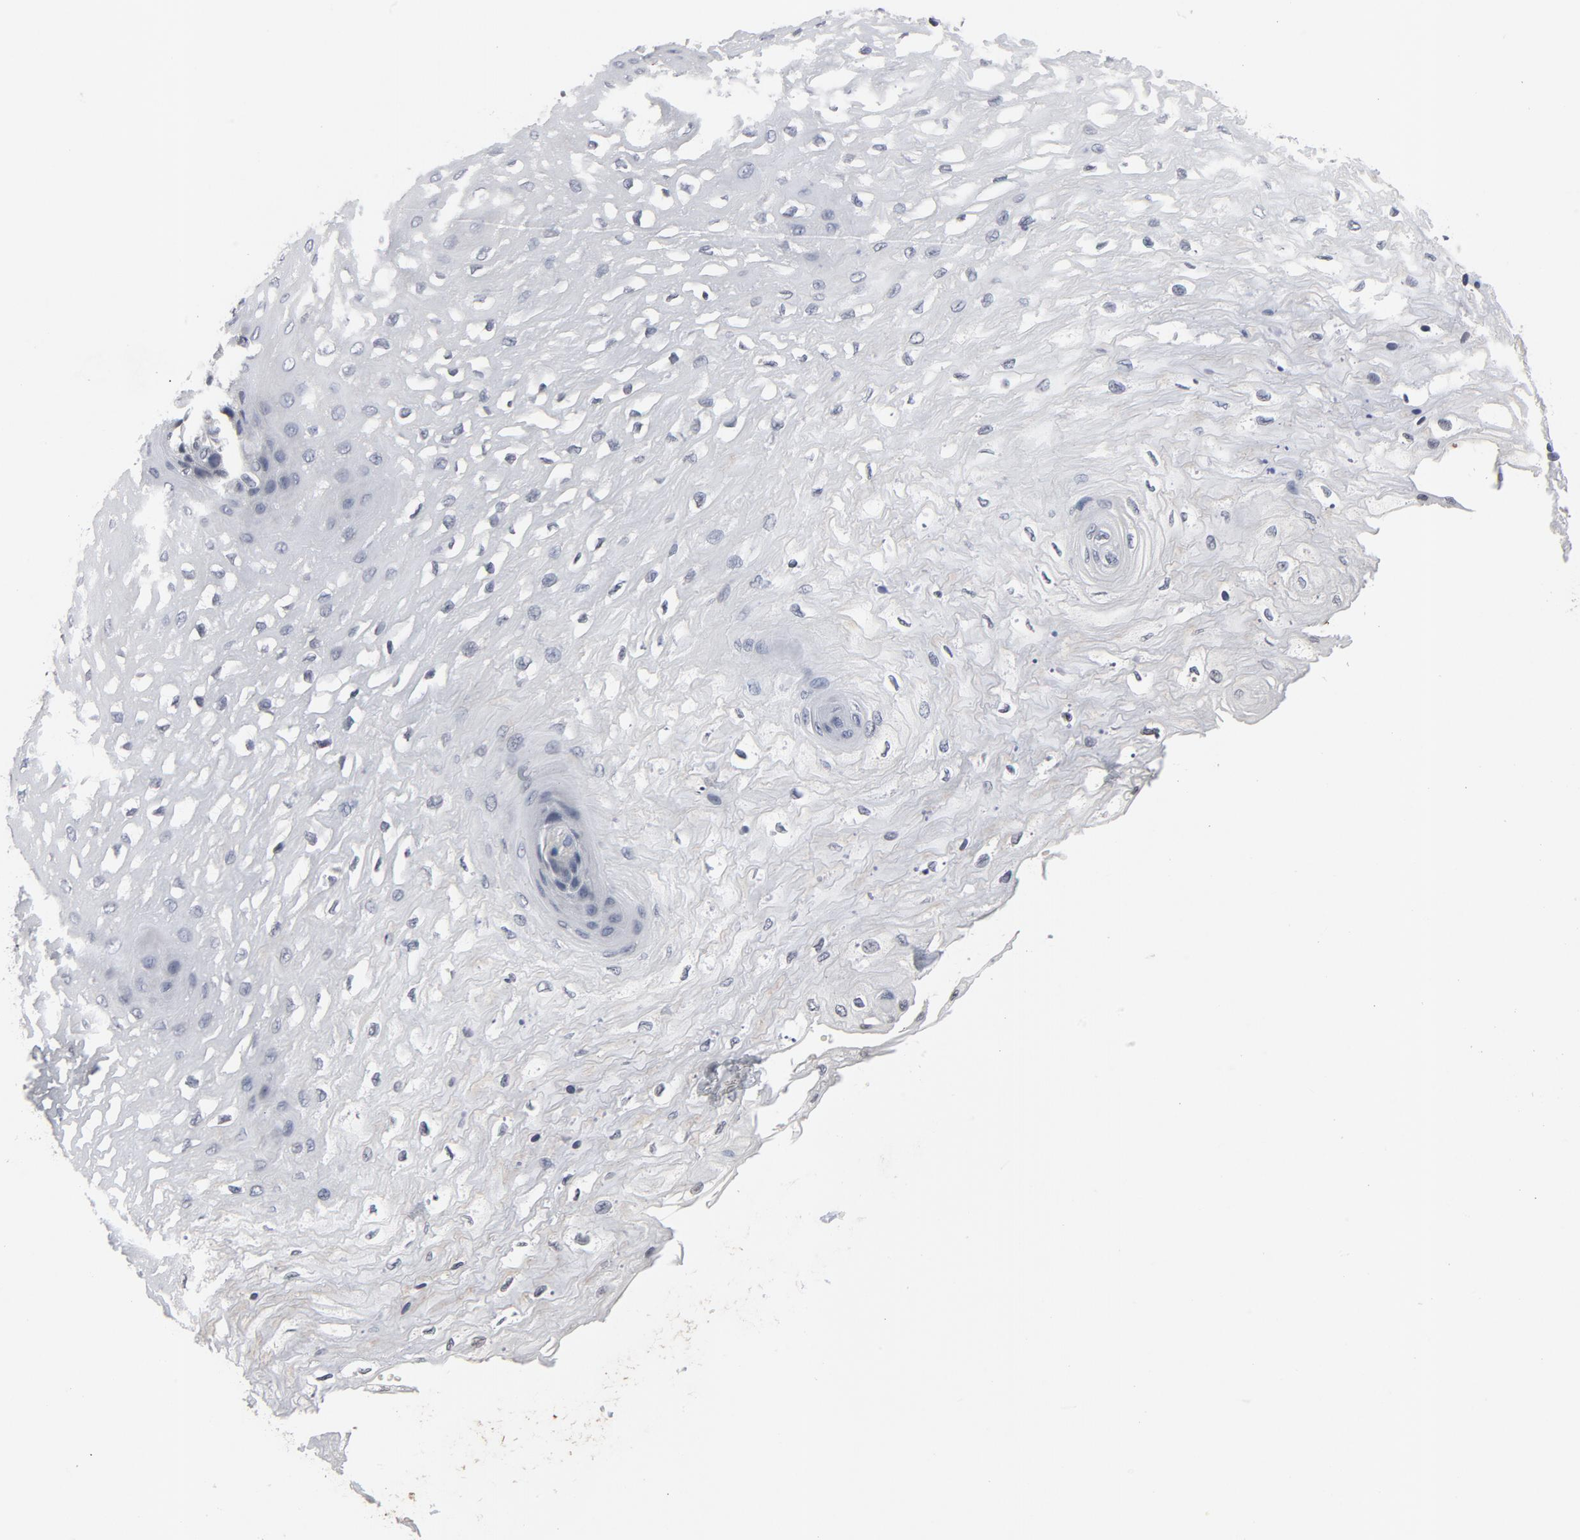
{"staining": {"intensity": "negative", "quantity": "none", "location": "none"}, "tissue": "esophagus", "cell_type": "Squamous epithelial cells", "image_type": "normal", "snomed": [{"axis": "morphology", "description": "Normal tissue, NOS"}, {"axis": "topography", "description": "Esophagus"}], "caption": "High power microscopy image of an immunohistochemistry (IHC) micrograph of unremarkable esophagus, revealing no significant positivity in squamous epithelial cells.", "gene": "TCL1A", "patient": {"sex": "female", "age": 72}}